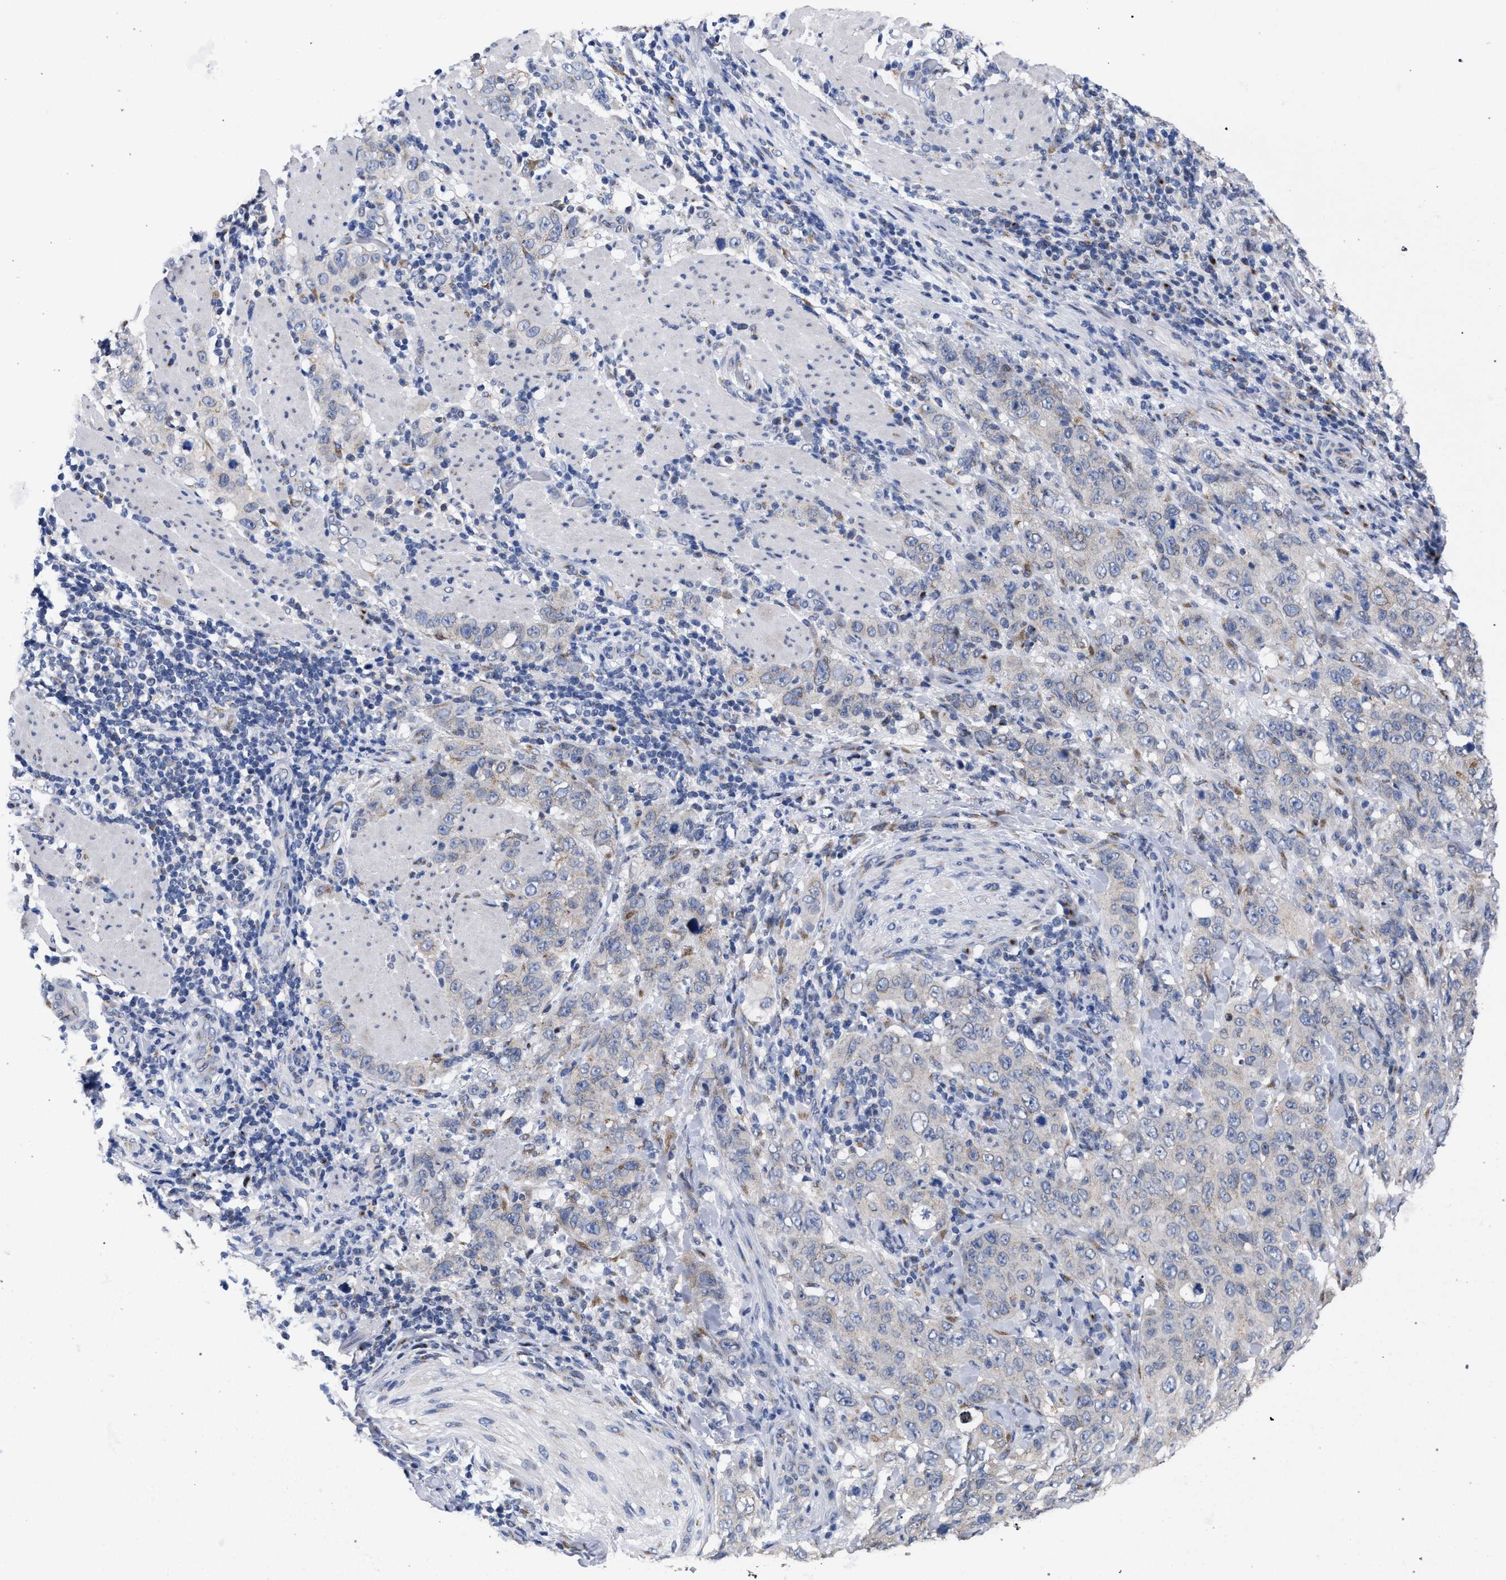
{"staining": {"intensity": "negative", "quantity": "none", "location": "none"}, "tissue": "stomach cancer", "cell_type": "Tumor cells", "image_type": "cancer", "snomed": [{"axis": "morphology", "description": "Adenocarcinoma, NOS"}, {"axis": "topography", "description": "Stomach"}], "caption": "Immunohistochemical staining of stomach cancer displays no significant positivity in tumor cells.", "gene": "GOLGA2", "patient": {"sex": "male", "age": 48}}